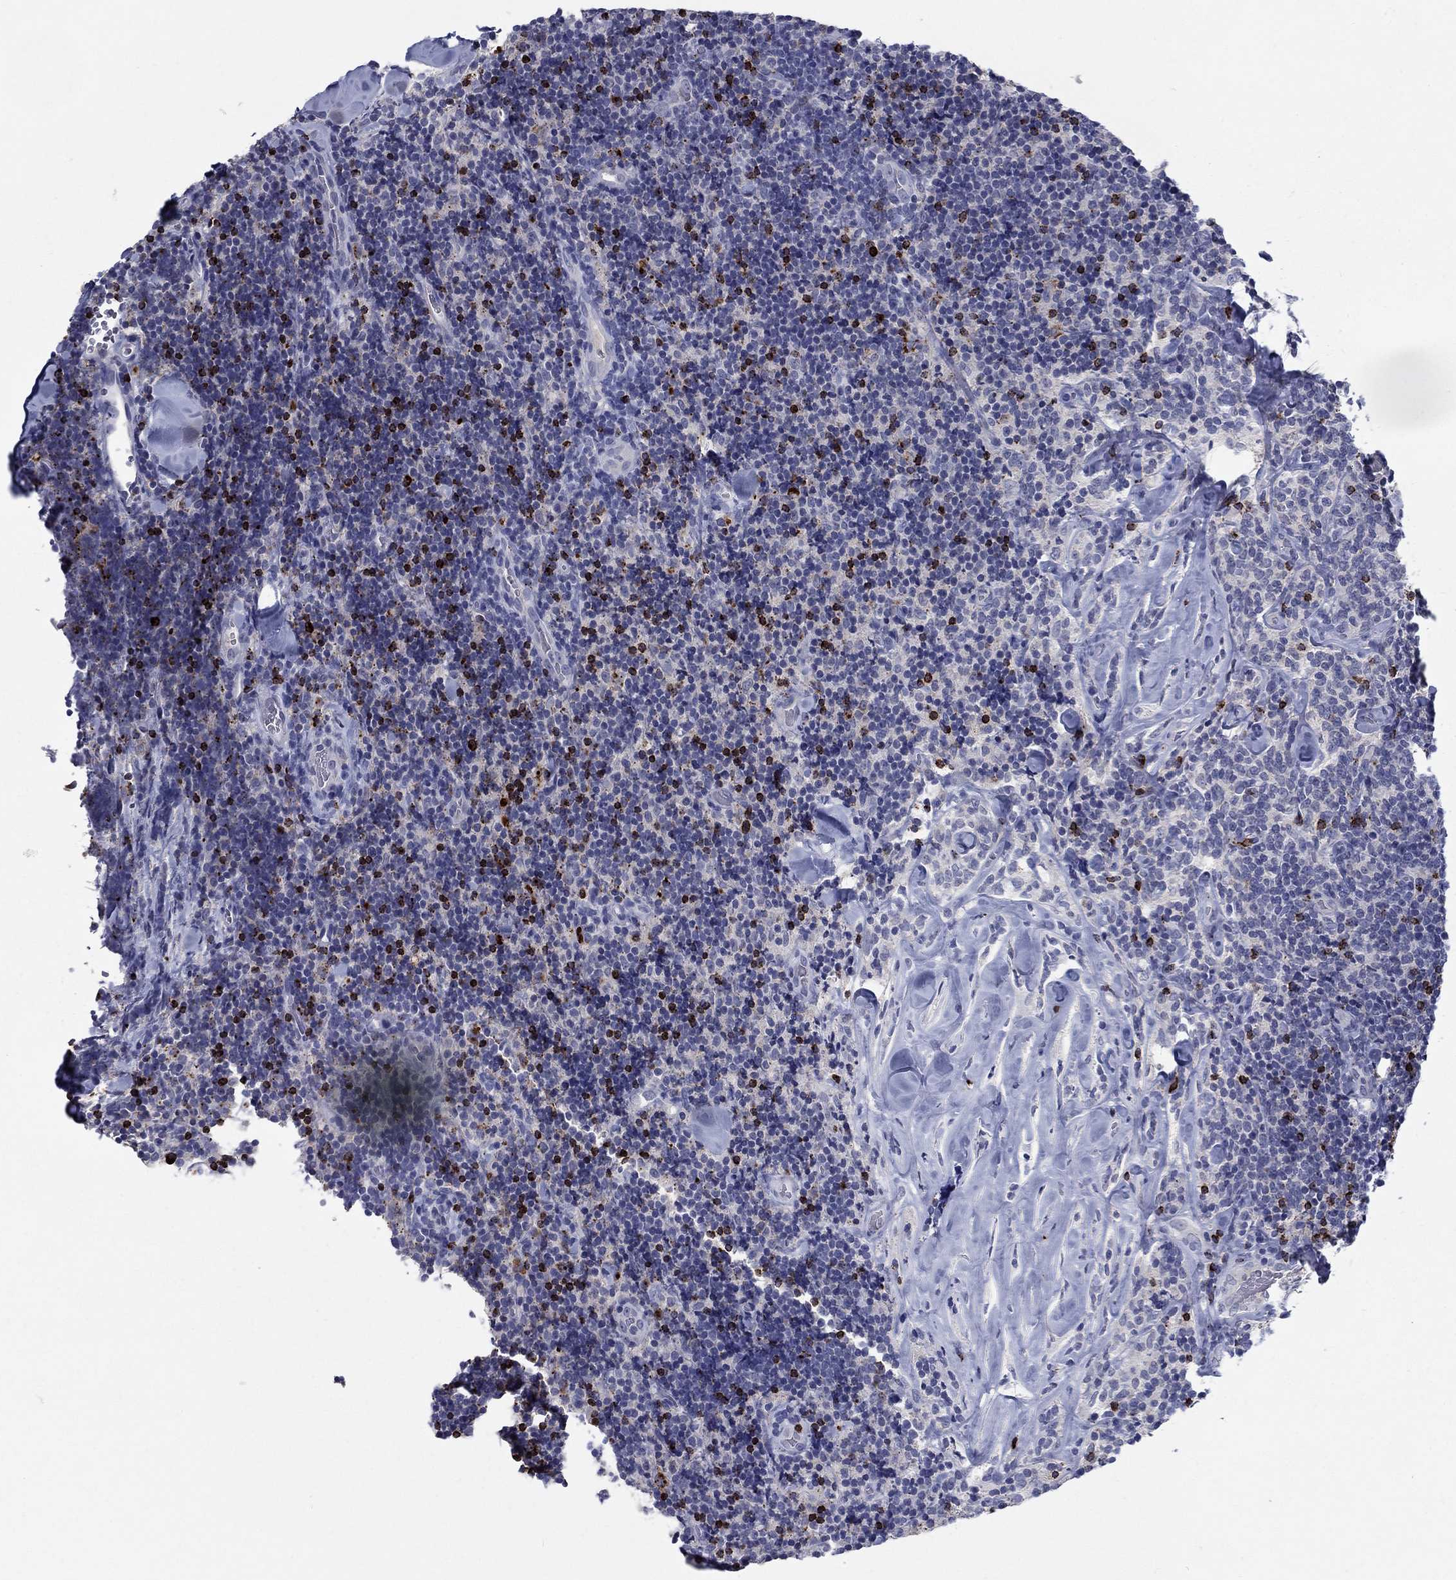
{"staining": {"intensity": "strong", "quantity": "<25%", "location": "cytoplasmic/membranous"}, "tissue": "lymphoma", "cell_type": "Tumor cells", "image_type": "cancer", "snomed": [{"axis": "morphology", "description": "Malignant lymphoma, non-Hodgkin's type, Low grade"}, {"axis": "topography", "description": "Lymph node"}], "caption": "Tumor cells show medium levels of strong cytoplasmic/membranous positivity in approximately <25% of cells in human malignant lymphoma, non-Hodgkin's type (low-grade).", "gene": "GZMA", "patient": {"sex": "female", "age": 56}}